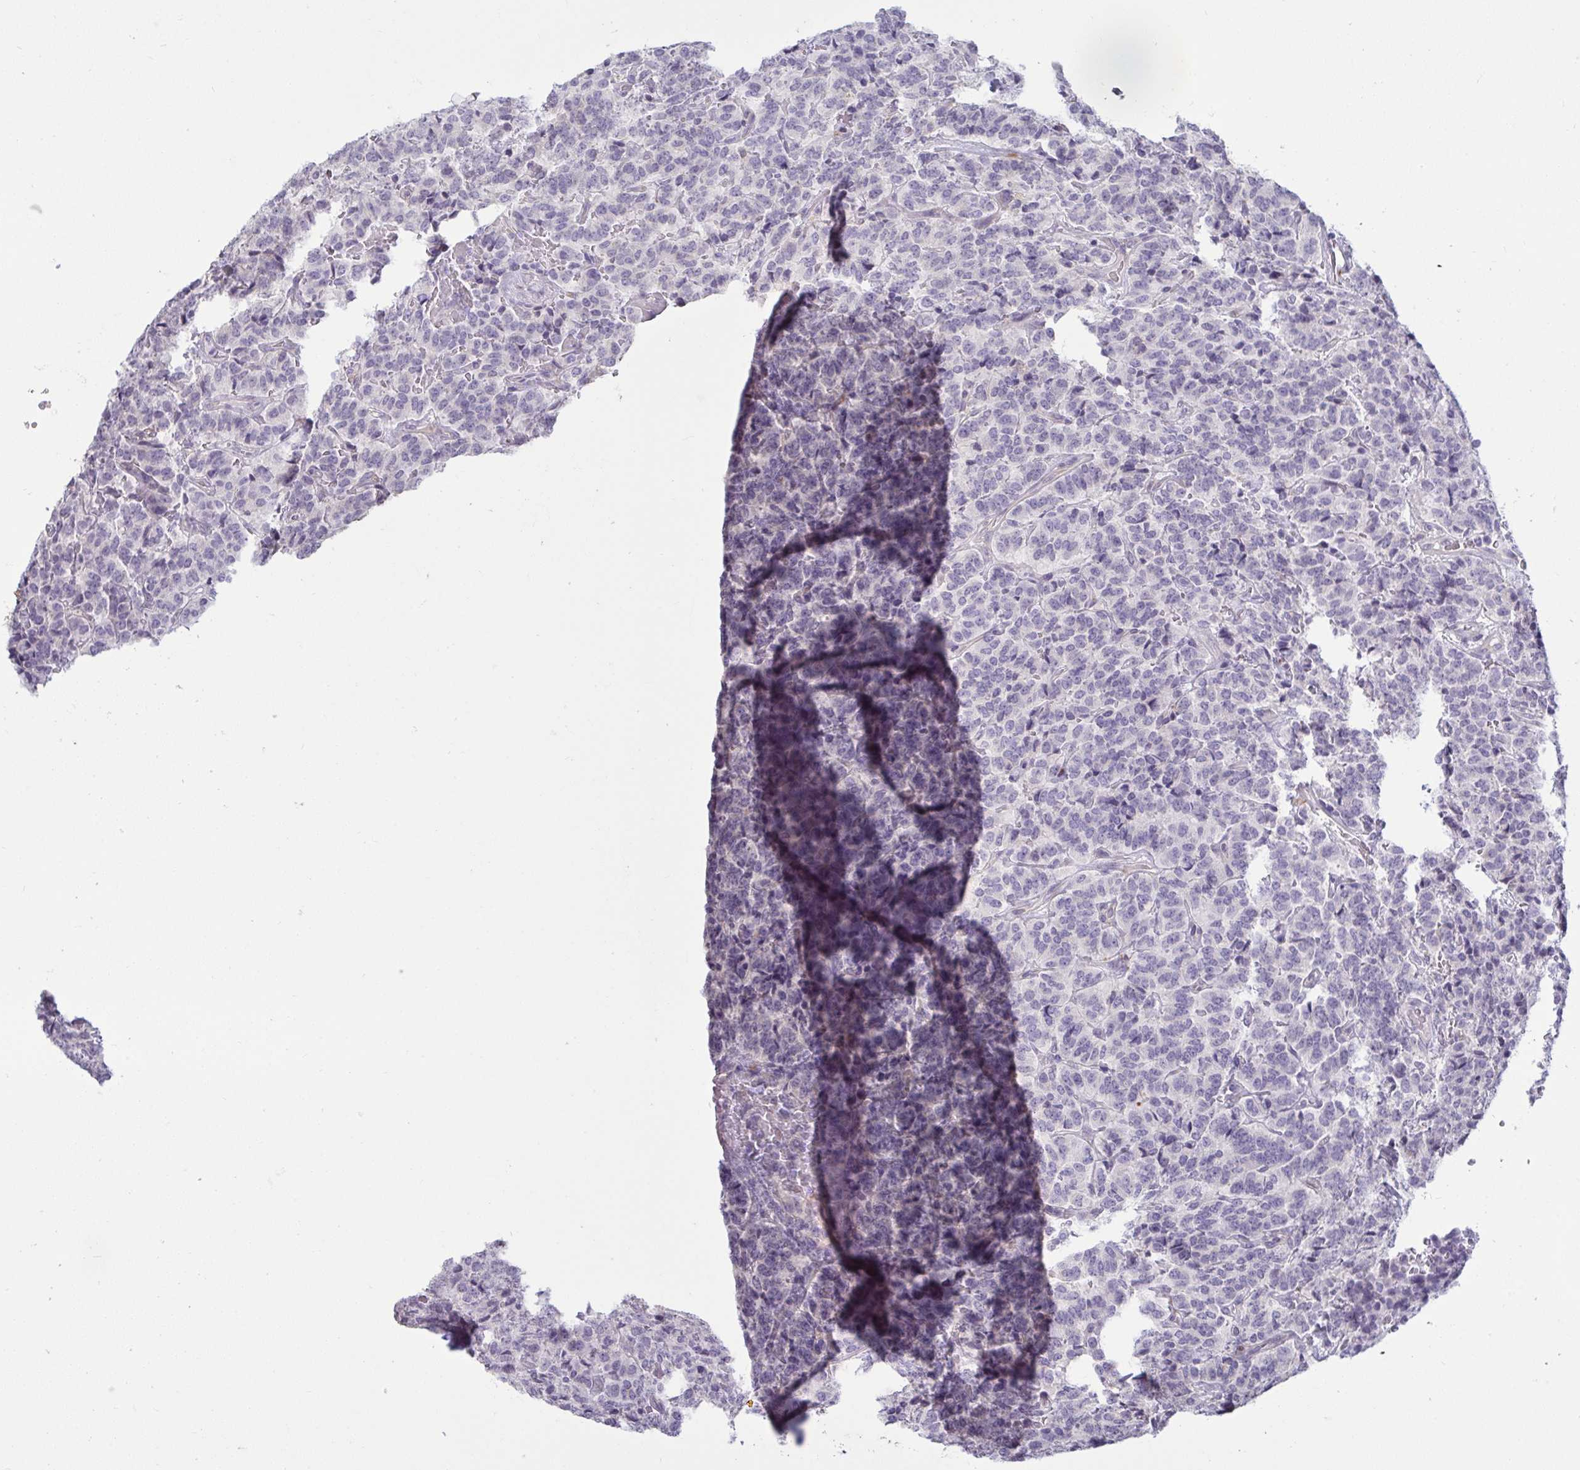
{"staining": {"intensity": "negative", "quantity": "none", "location": "none"}, "tissue": "carcinoid", "cell_type": "Tumor cells", "image_type": "cancer", "snomed": [{"axis": "morphology", "description": "Carcinoid, malignant, NOS"}, {"axis": "topography", "description": "Pancreas"}], "caption": "IHC micrograph of carcinoid stained for a protein (brown), which displays no positivity in tumor cells. Nuclei are stained in blue.", "gene": "TBC1D4", "patient": {"sex": "male", "age": 36}}